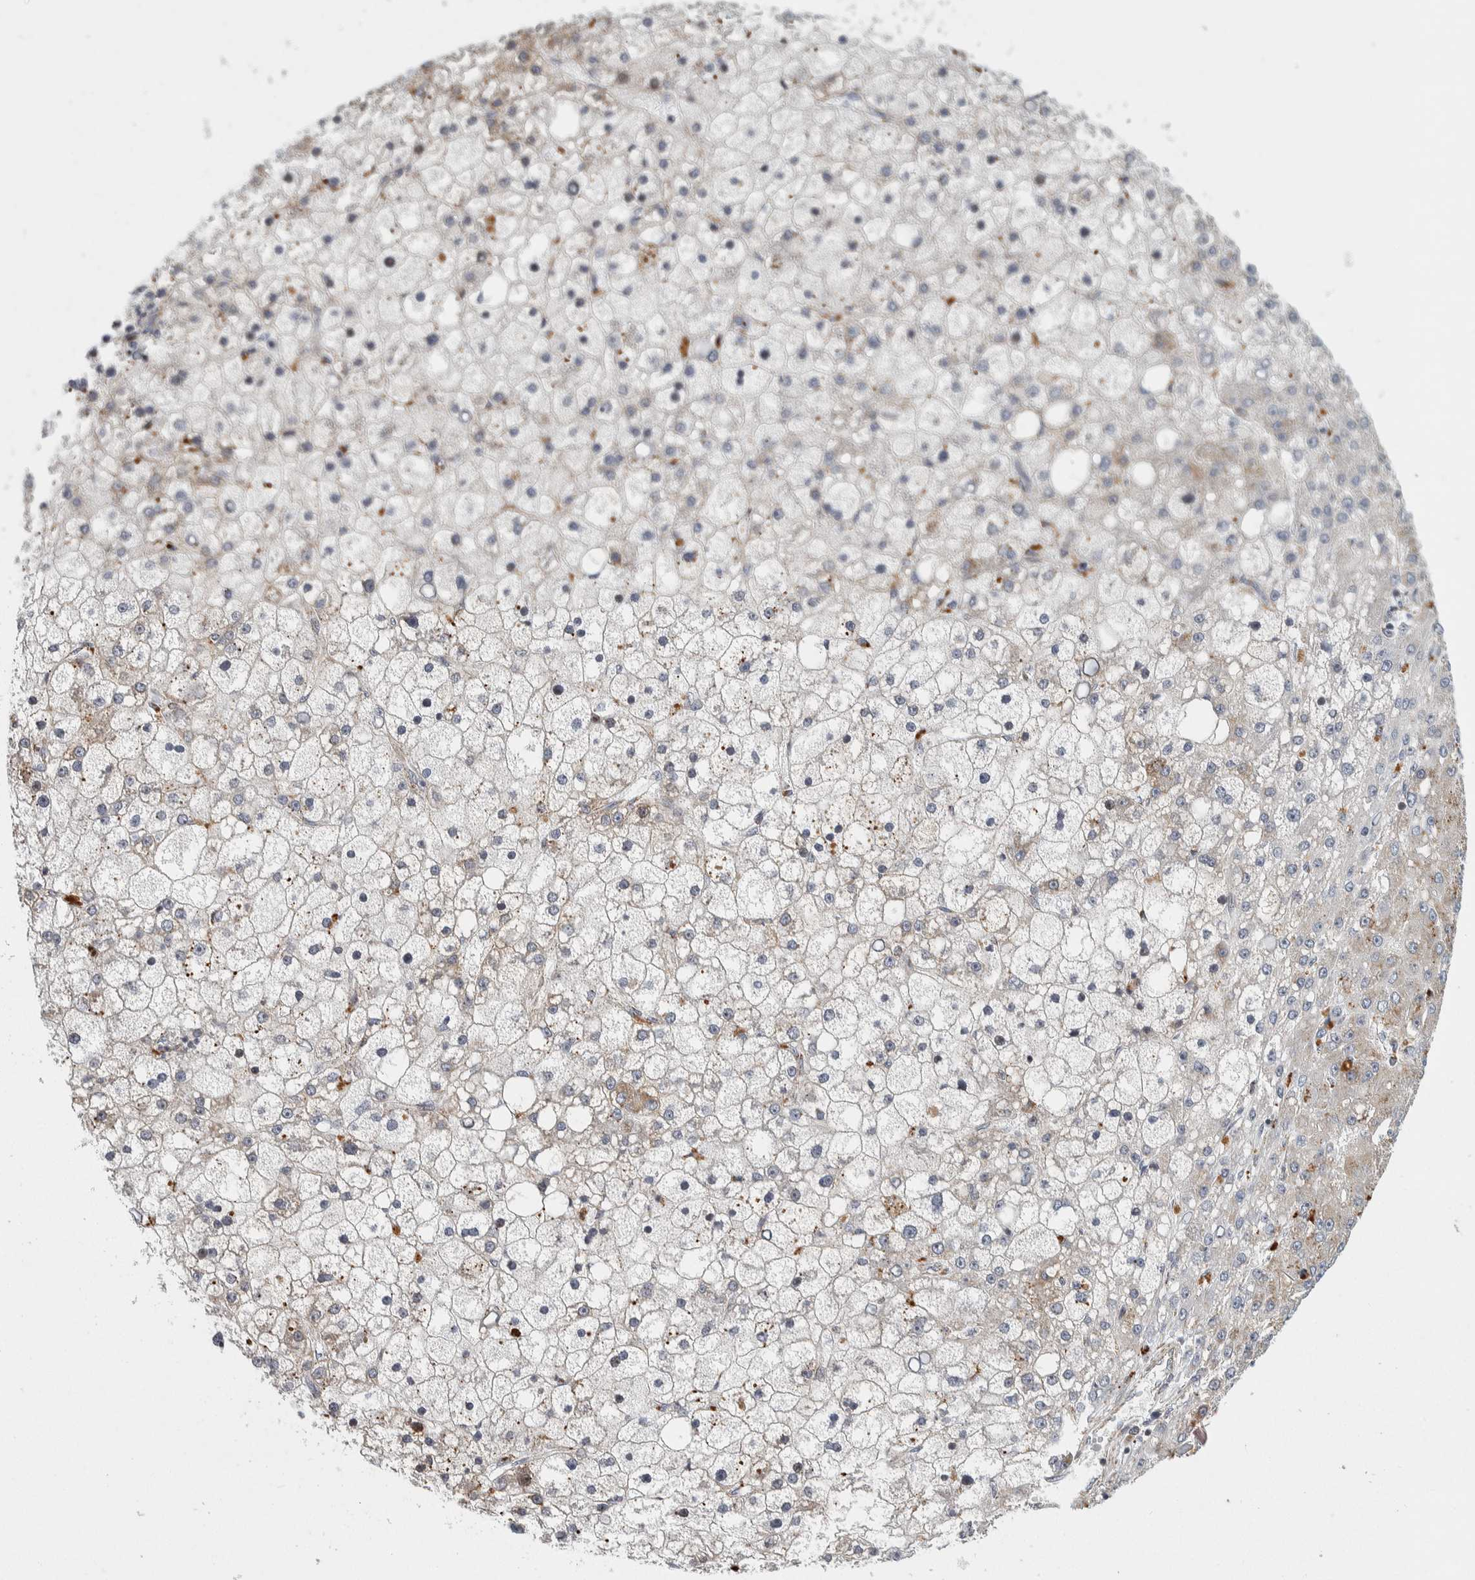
{"staining": {"intensity": "weak", "quantity": "<25%", "location": "cytoplasmic/membranous"}, "tissue": "liver cancer", "cell_type": "Tumor cells", "image_type": "cancer", "snomed": [{"axis": "morphology", "description": "Carcinoma, Hepatocellular, NOS"}, {"axis": "topography", "description": "Liver"}], "caption": "Tumor cells show no significant protein positivity in hepatocellular carcinoma (liver).", "gene": "AFP", "patient": {"sex": "male", "age": 67}}